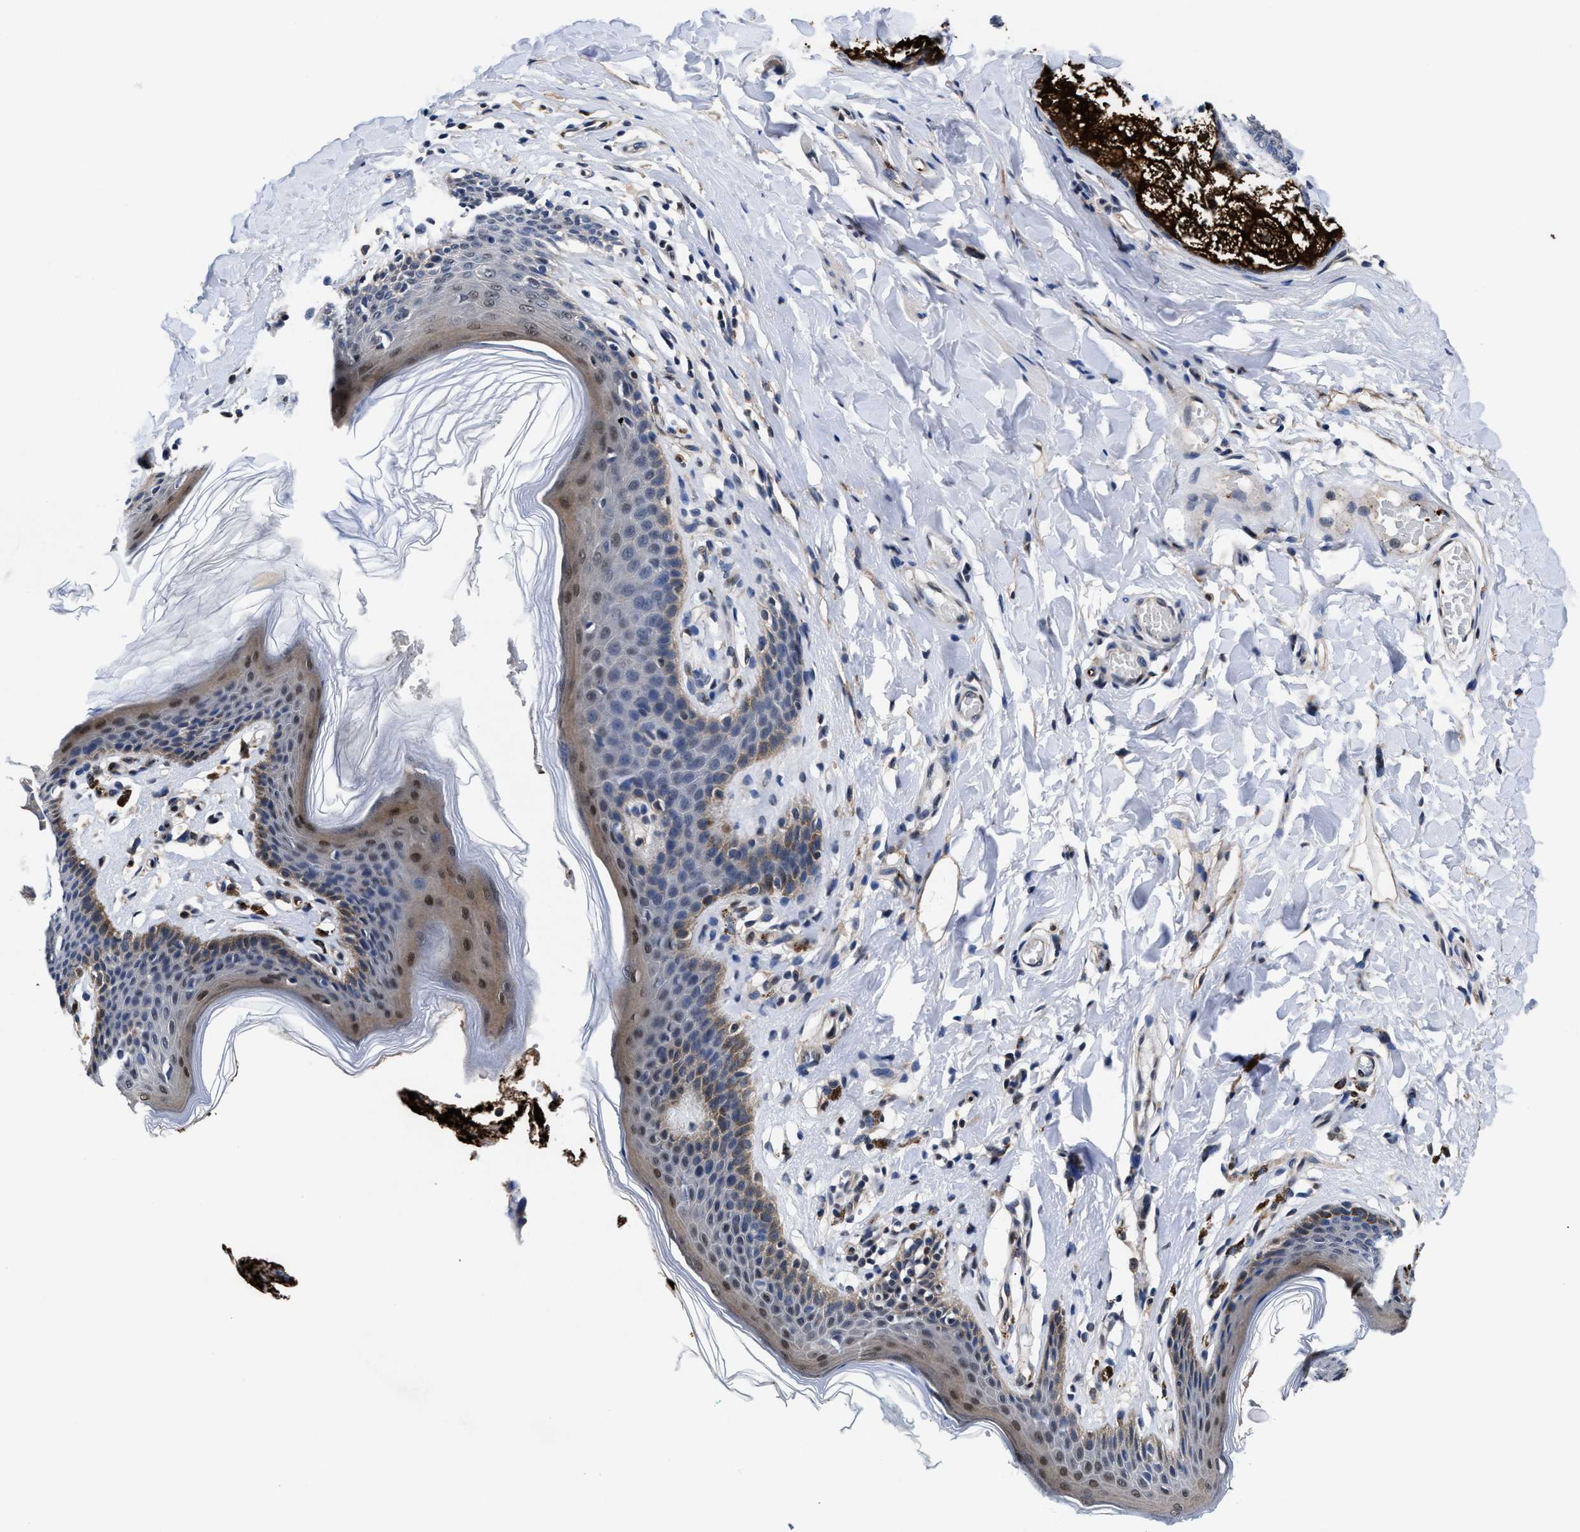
{"staining": {"intensity": "weak", "quantity": "25%-75%", "location": "cytoplasmic/membranous,nuclear"}, "tissue": "skin", "cell_type": "Epidermal cells", "image_type": "normal", "snomed": [{"axis": "morphology", "description": "Normal tissue, NOS"}, {"axis": "topography", "description": "Vulva"}], "caption": "Skin stained for a protein shows weak cytoplasmic/membranous,nuclear positivity in epidermal cells. (brown staining indicates protein expression, while blue staining denotes nuclei).", "gene": "ACLY", "patient": {"sex": "female", "age": 66}}